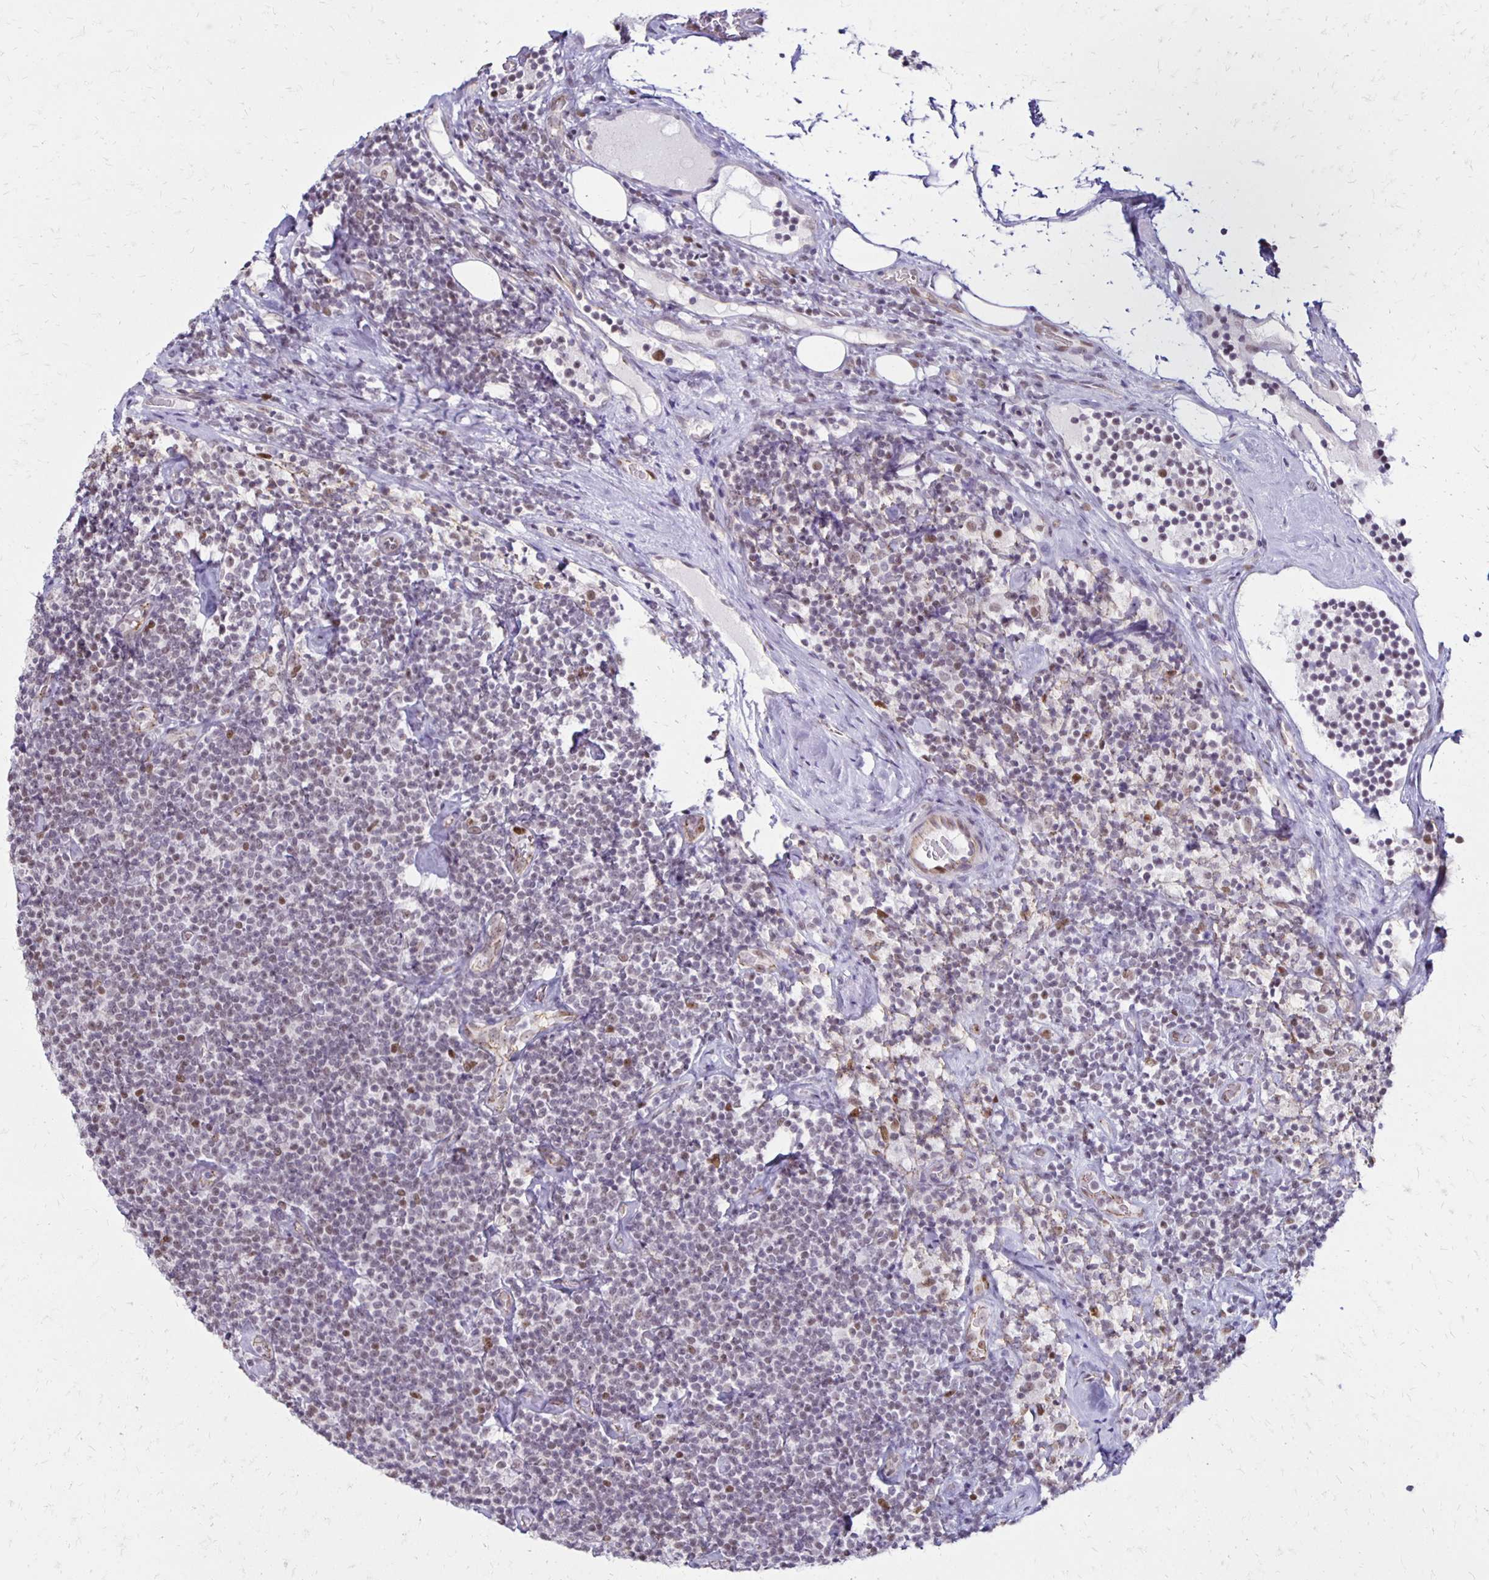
{"staining": {"intensity": "weak", "quantity": "<25%", "location": "nuclear"}, "tissue": "lymphoma", "cell_type": "Tumor cells", "image_type": "cancer", "snomed": [{"axis": "morphology", "description": "Malignant lymphoma, non-Hodgkin's type, Low grade"}, {"axis": "topography", "description": "Lymph node"}], "caption": "The micrograph reveals no staining of tumor cells in lymphoma.", "gene": "DDB2", "patient": {"sex": "male", "age": 81}}